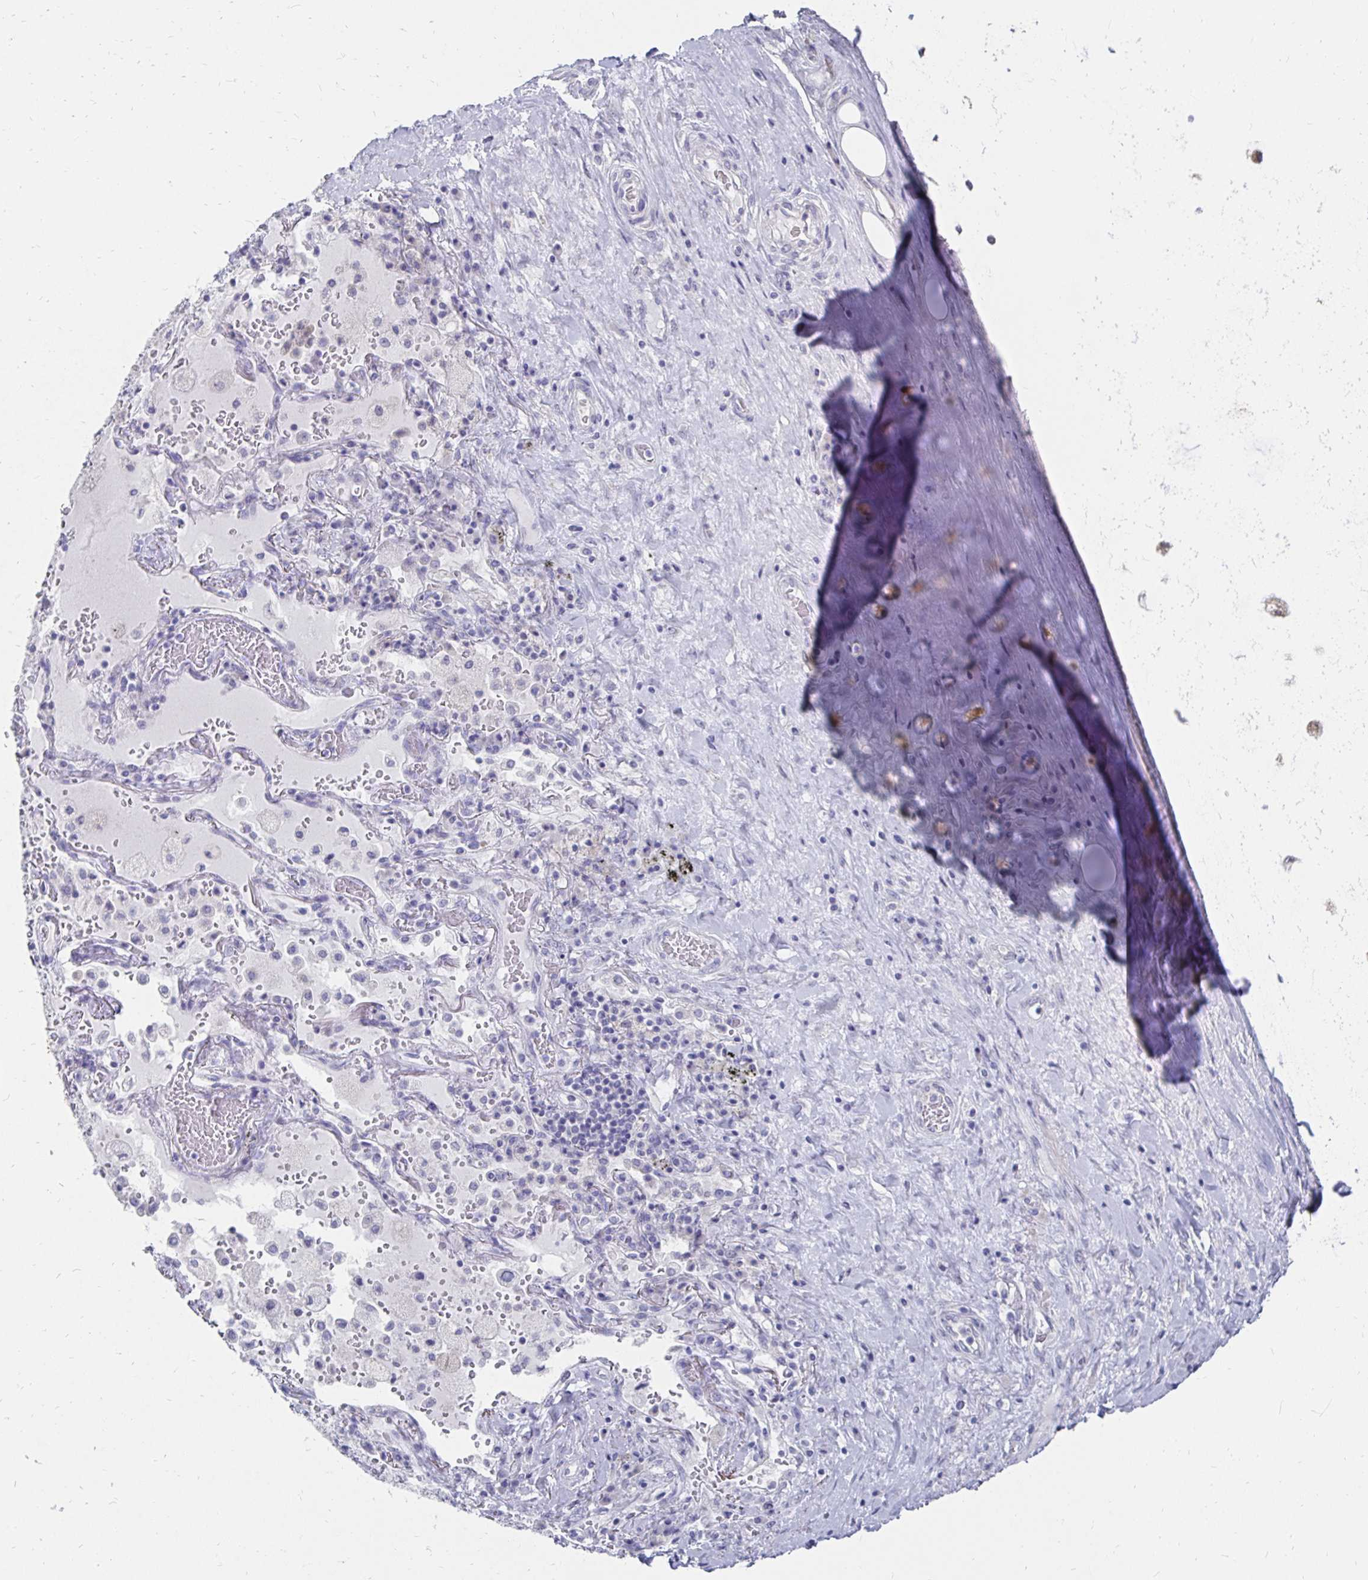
{"staining": {"intensity": "weak", "quantity": ">75%", "location": "cytoplasmic/membranous"}, "tissue": "soft tissue", "cell_type": "Chondrocytes", "image_type": "normal", "snomed": [{"axis": "morphology", "description": "Normal tissue, NOS"}, {"axis": "topography", "description": "Cartilage tissue"}, {"axis": "topography", "description": "Bronchus"}], "caption": "Immunohistochemical staining of normal human soft tissue reveals weak cytoplasmic/membranous protein expression in approximately >75% of chondrocytes.", "gene": "SYCP3", "patient": {"sex": "male", "age": 64}}